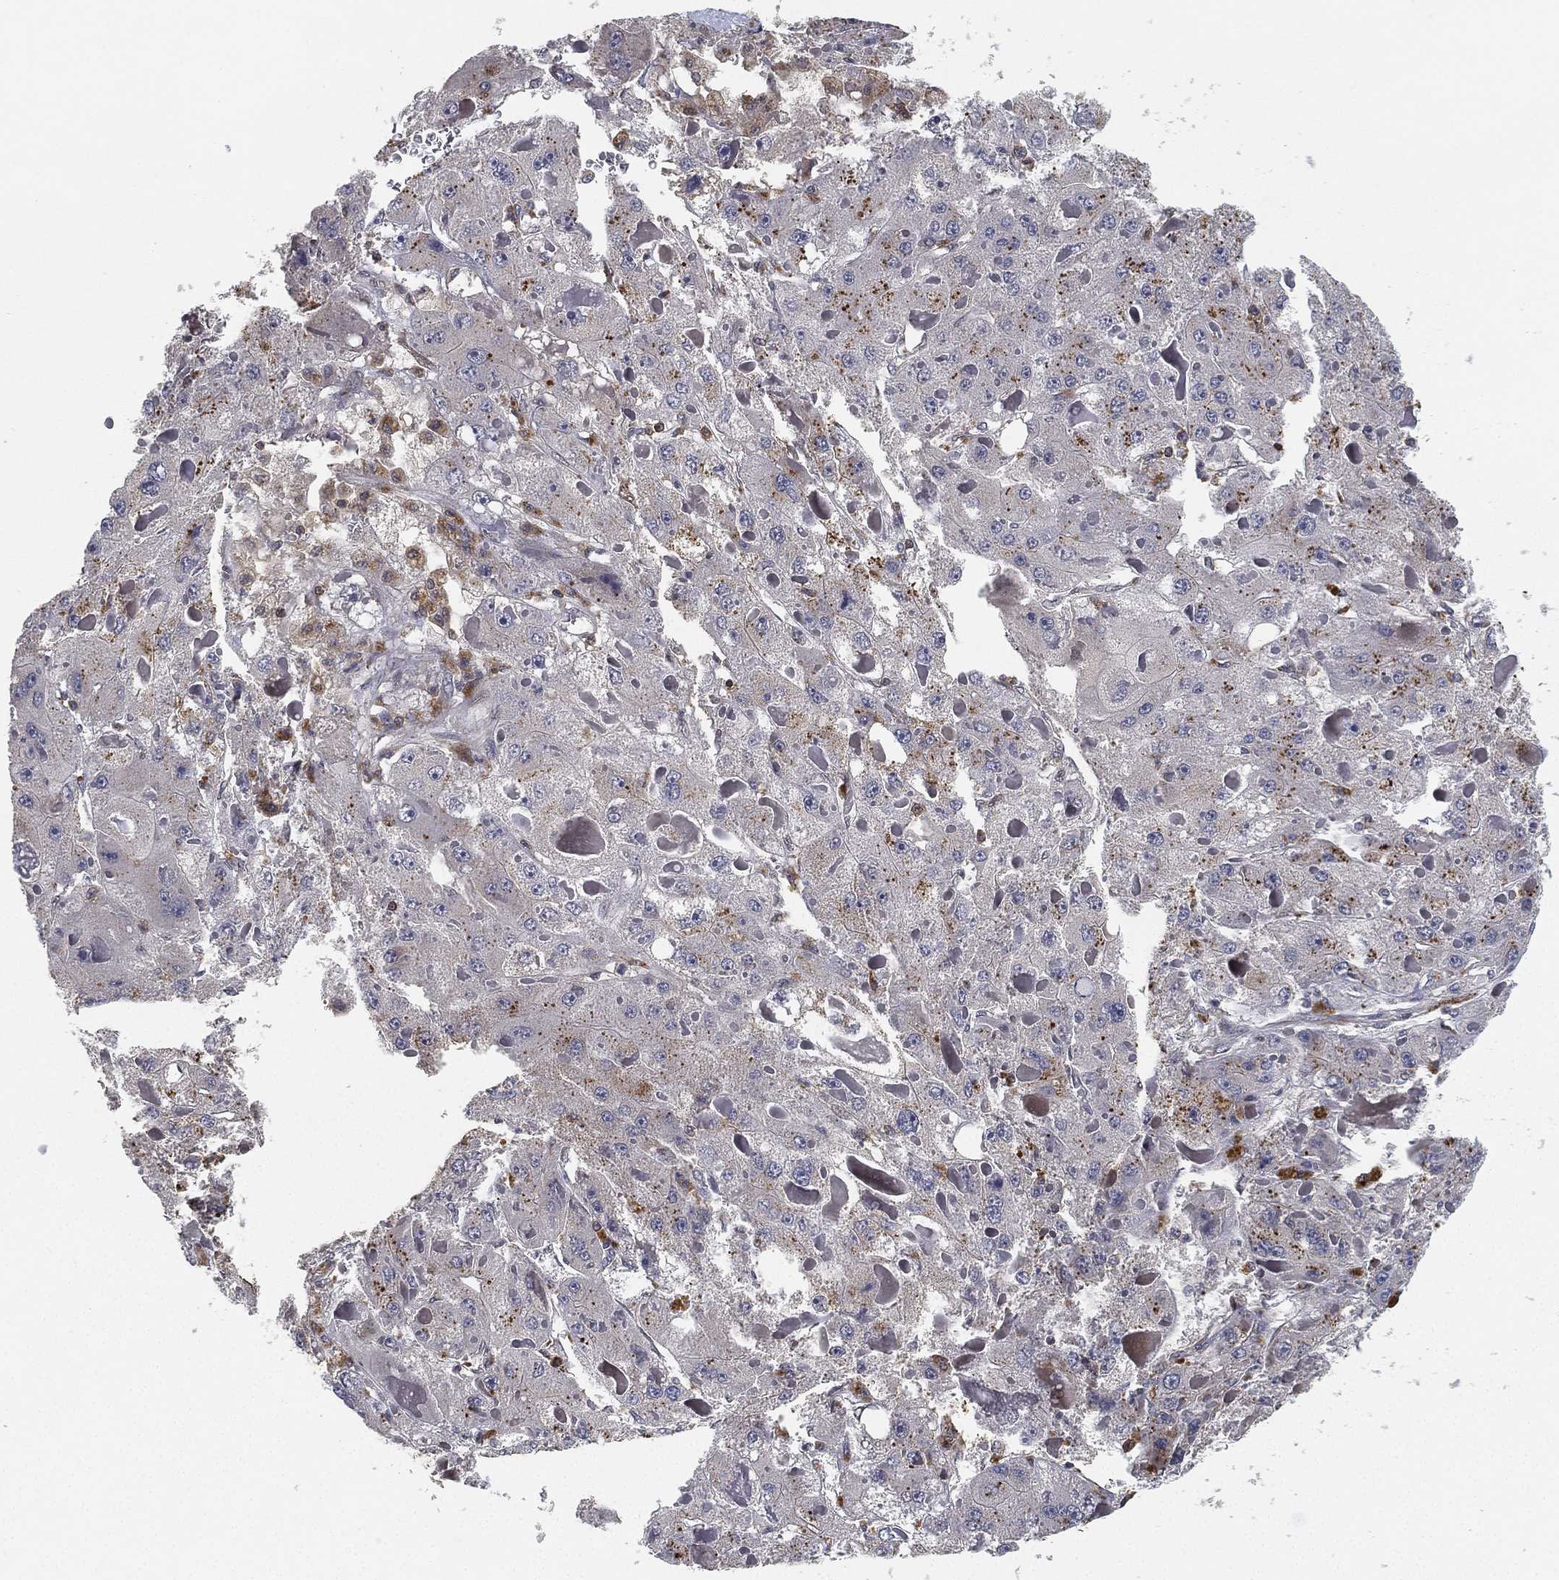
{"staining": {"intensity": "negative", "quantity": "none", "location": "none"}, "tissue": "liver cancer", "cell_type": "Tumor cells", "image_type": "cancer", "snomed": [{"axis": "morphology", "description": "Carcinoma, Hepatocellular, NOS"}, {"axis": "topography", "description": "Liver"}], "caption": "Liver cancer (hepatocellular carcinoma) stained for a protein using IHC demonstrates no staining tumor cells.", "gene": "CFAP251", "patient": {"sex": "female", "age": 73}}